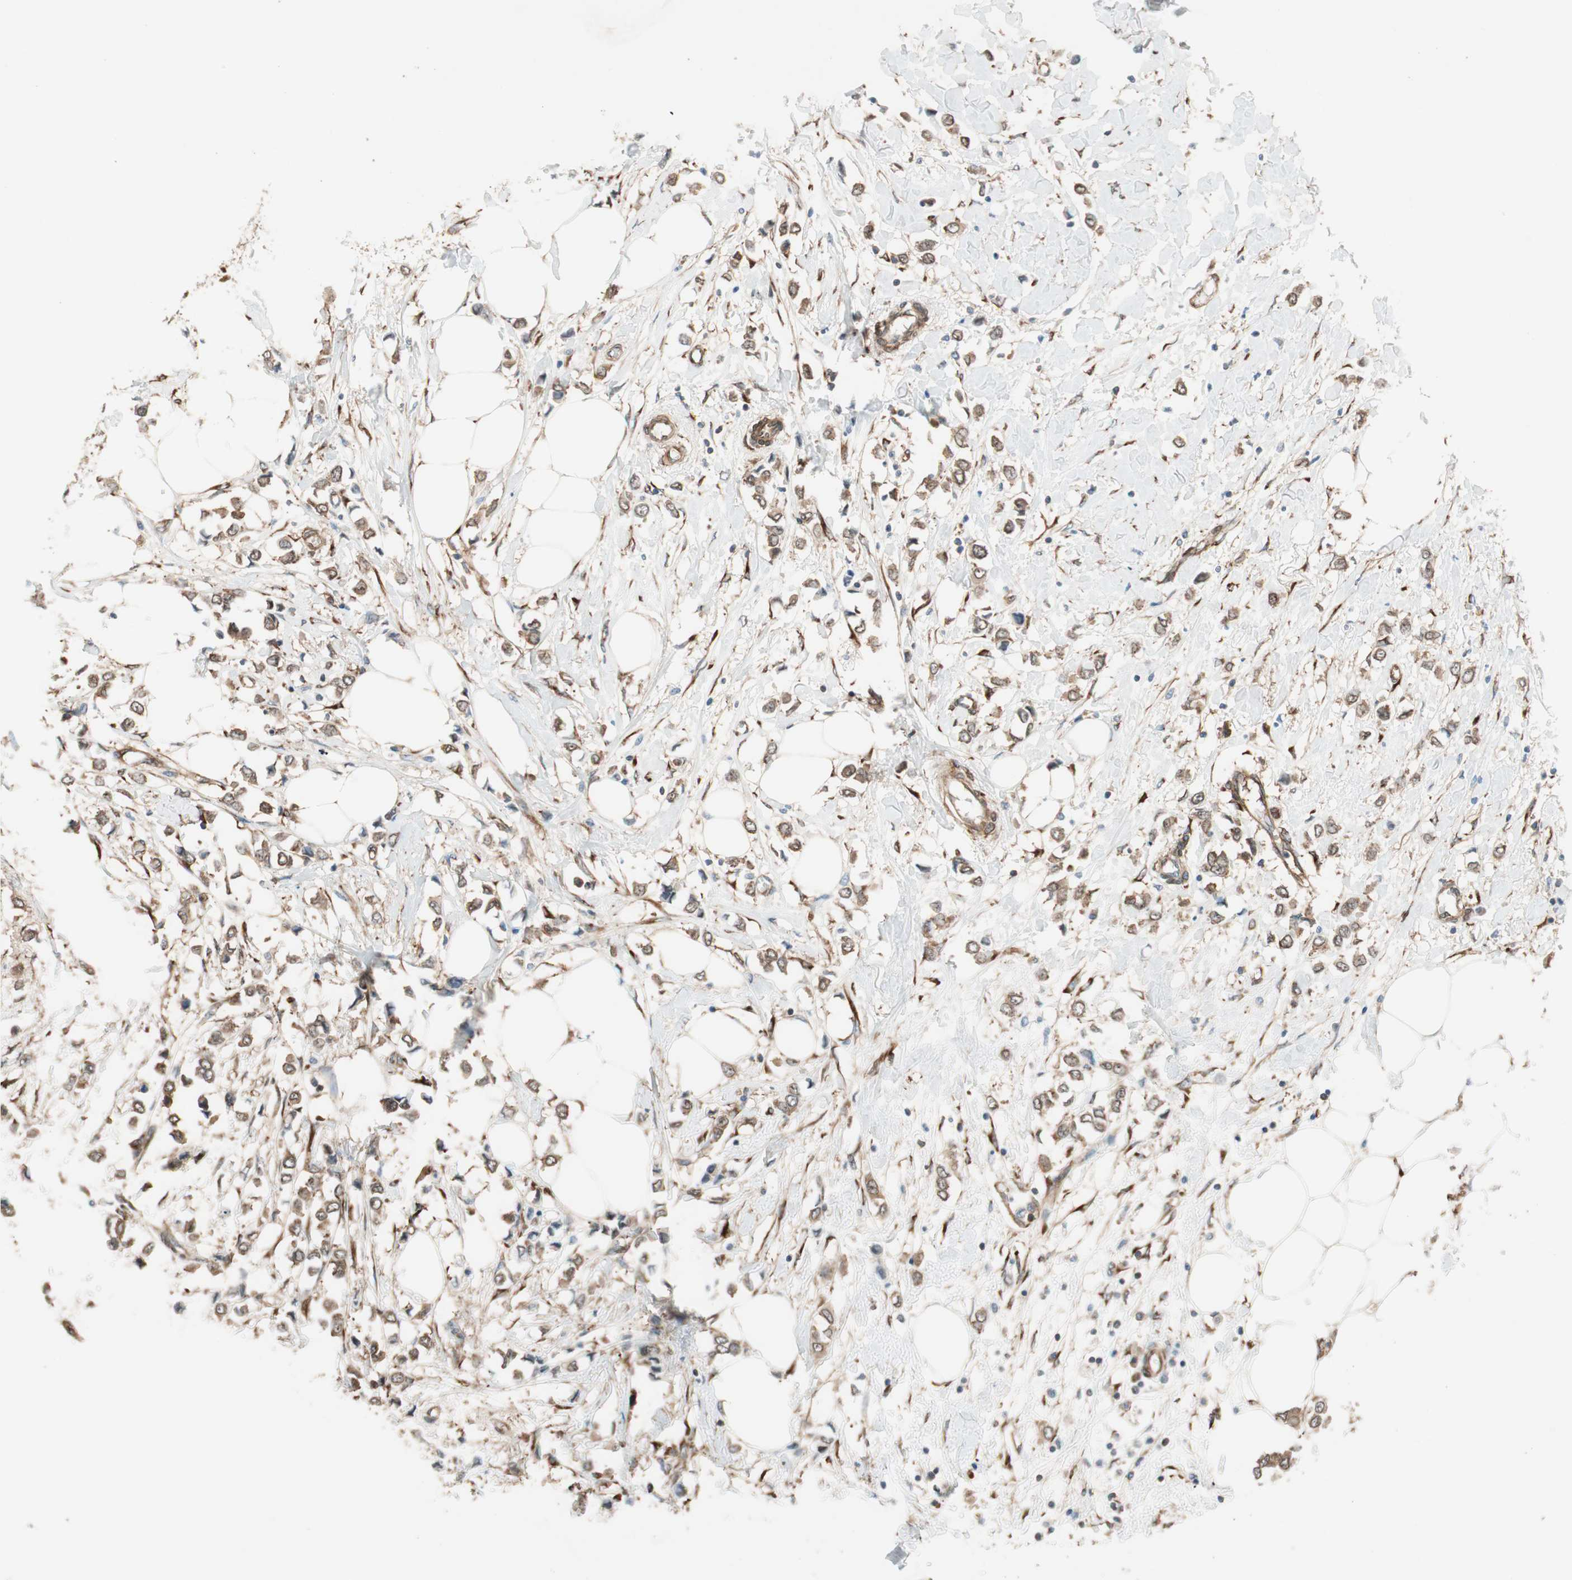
{"staining": {"intensity": "strong", "quantity": ">75%", "location": "cytoplasmic/membranous"}, "tissue": "breast cancer", "cell_type": "Tumor cells", "image_type": "cancer", "snomed": [{"axis": "morphology", "description": "Lobular carcinoma"}, {"axis": "topography", "description": "Breast"}], "caption": "DAB immunohistochemical staining of human breast cancer (lobular carcinoma) exhibits strong cytoplasmic/membranous protein expression in about >75% of tumor cells.", "gene": "WASL", "patient": {"sex": "female", "age": 51}}